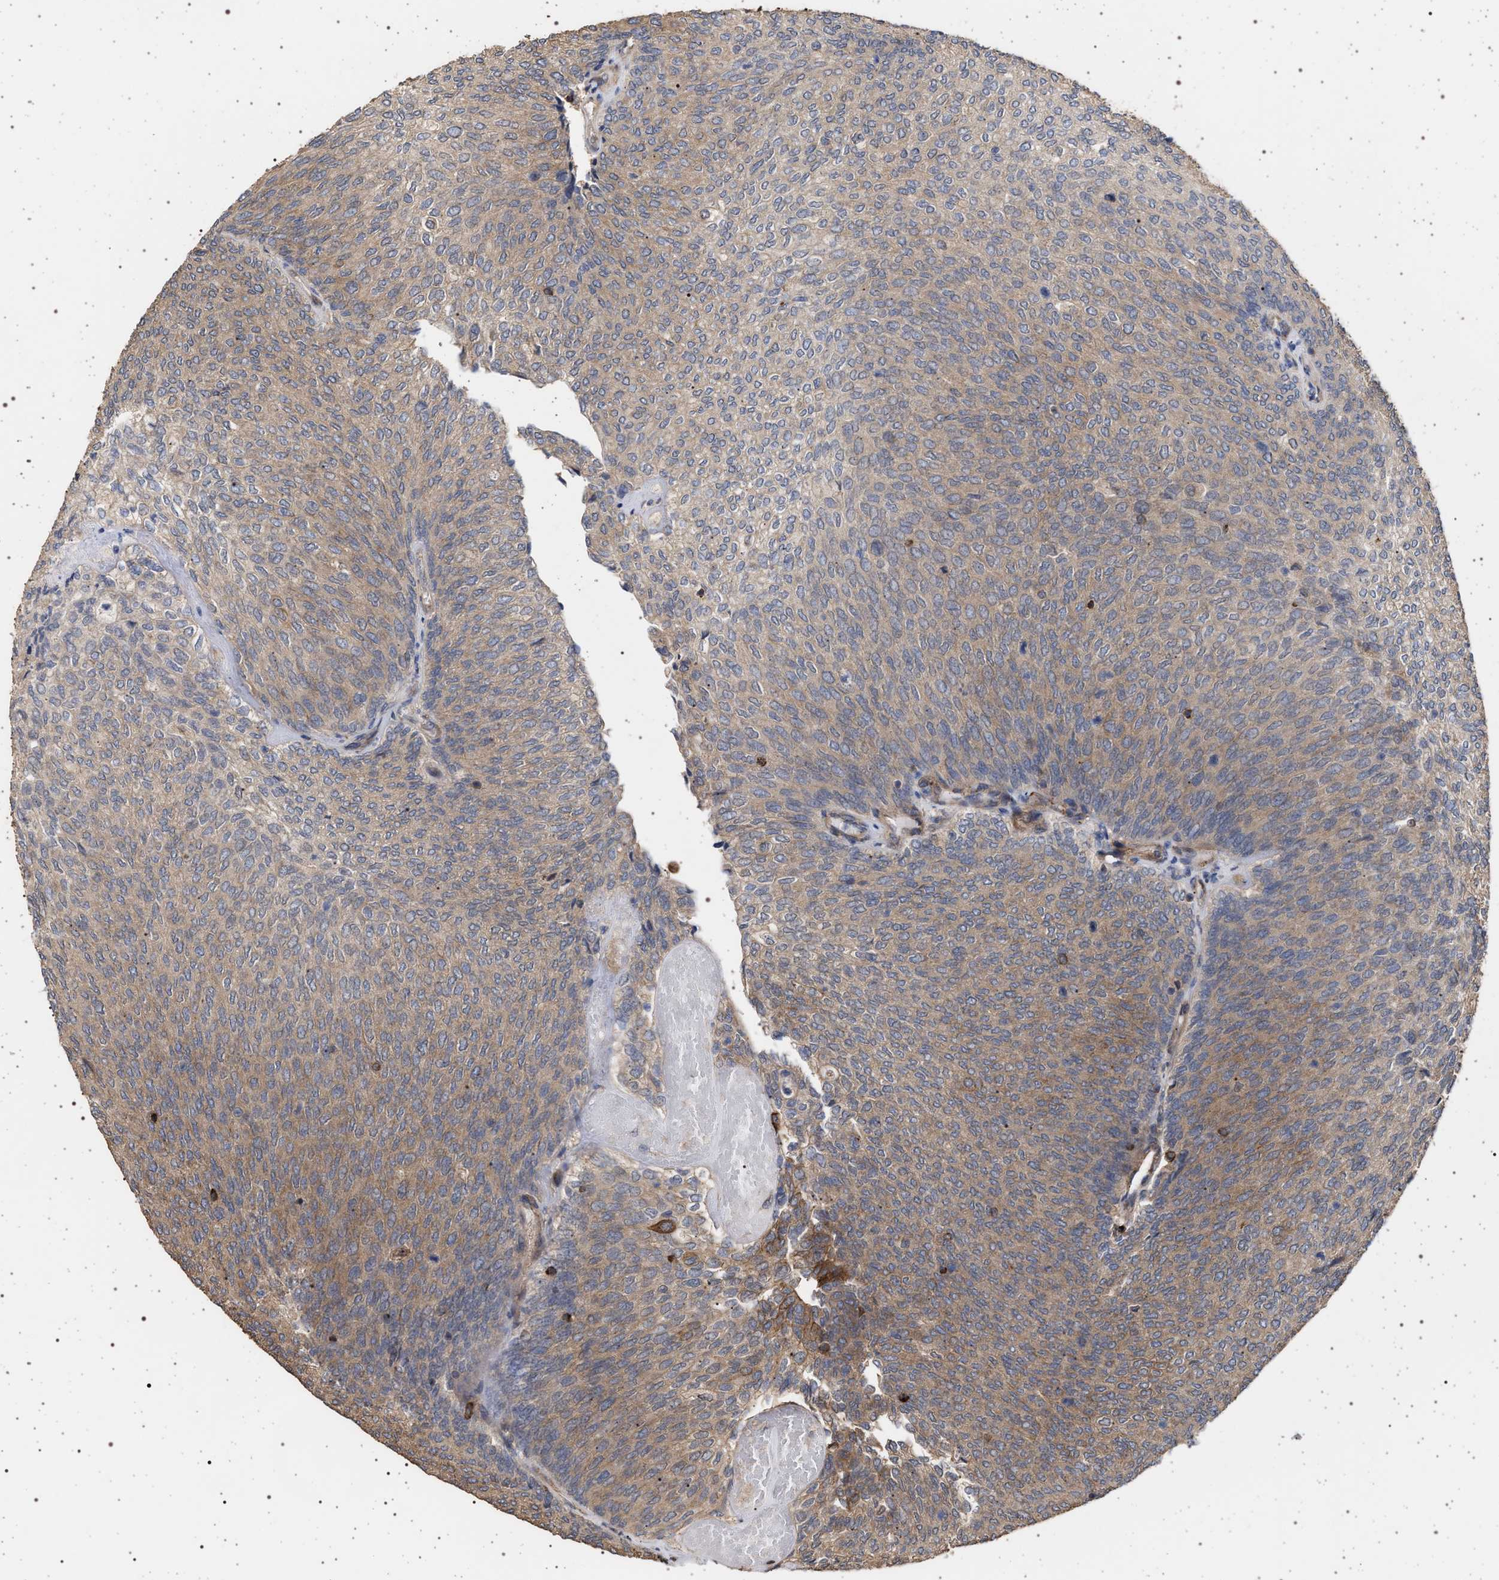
{"staining": {"intensity": "moderate", "quantity": ">75%", "location": "cytoplasmic/membranous"}, "tissue": "urothelial cancer", "cell_type": "Tumor cells", "image_type": "cancer", "snomed": [{"axis": "morphology", "description": "Urothelial carcinoma, Low grade"}, {"axis": "topography", "description": "Urinary bladder"}], "caption": "This photomicrograph shows urothelial carcinoma (low-grade) stained with immunohistochemistry to label a protein in brown. The cytoplasmic/membranous of tumor cells show moderate positivity for the protein. Nuclei are counter-stained blue.", "gene": "IFT20", "patient": {"sex": "female", "age": 79}}